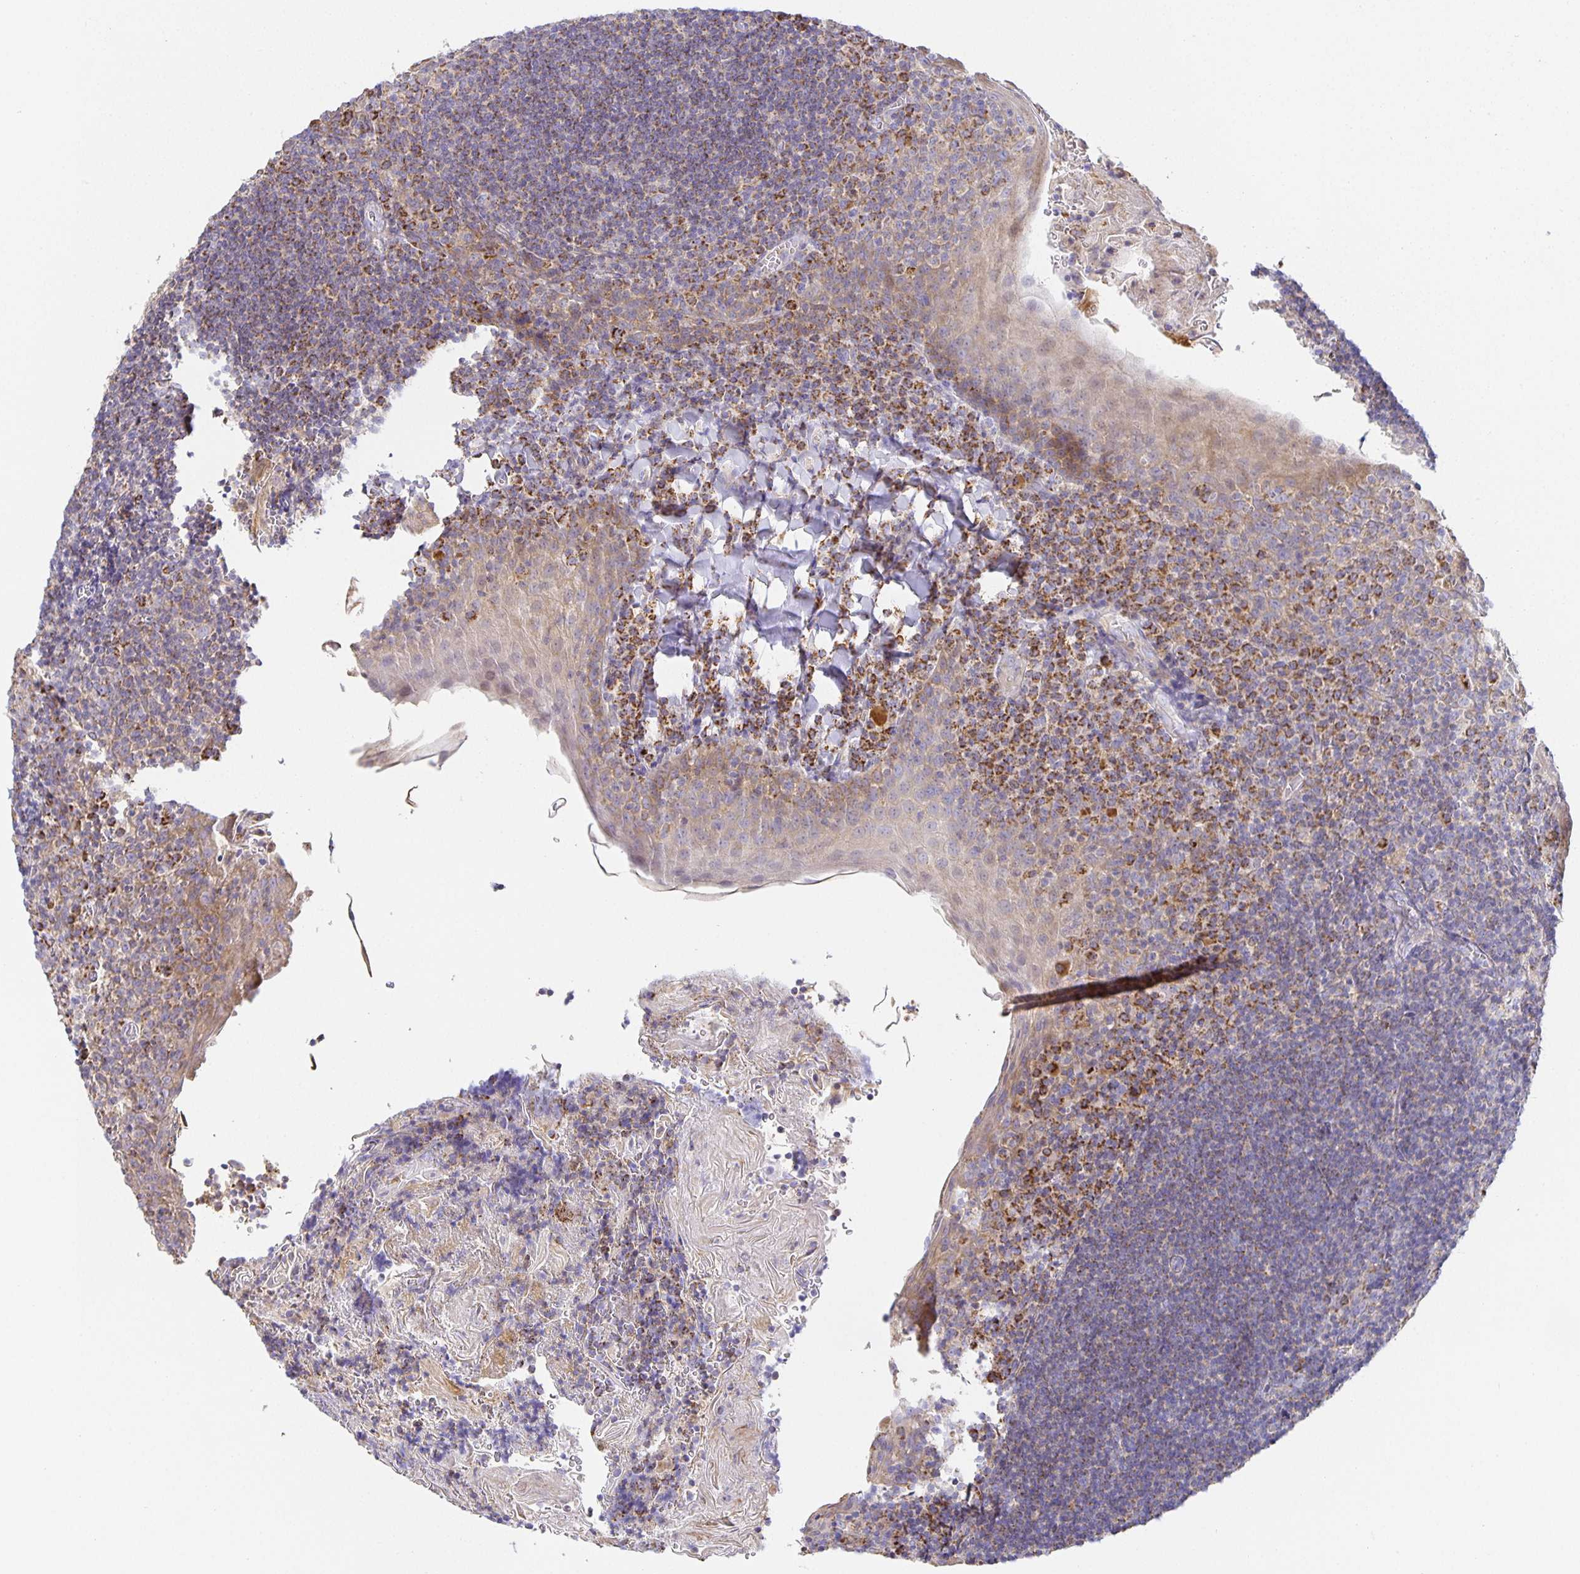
{"staining": {"intensity": "moderate", "quantity": "<25%", "location": "cytoplasmic/membranous"}, "tissue": "tonsil", "cell_type": "Germinal center cells", "image_type": "normal", "snomed": [{"axis": "morphology", "description": "Normal tissue, NOS"}, {"axis": "topography", "description": "Tonsil"}], "caption": "Tonsil stained with DAB IHC exhibits low levels of moderate cytoplasmic/membranous positivity in about <25% of germinal center cells. (brown staining indicates protein expression, while blue staining denotes nuclei).", "gene": "FLRT3", "patient": {"sex": "male", "age": 27}}